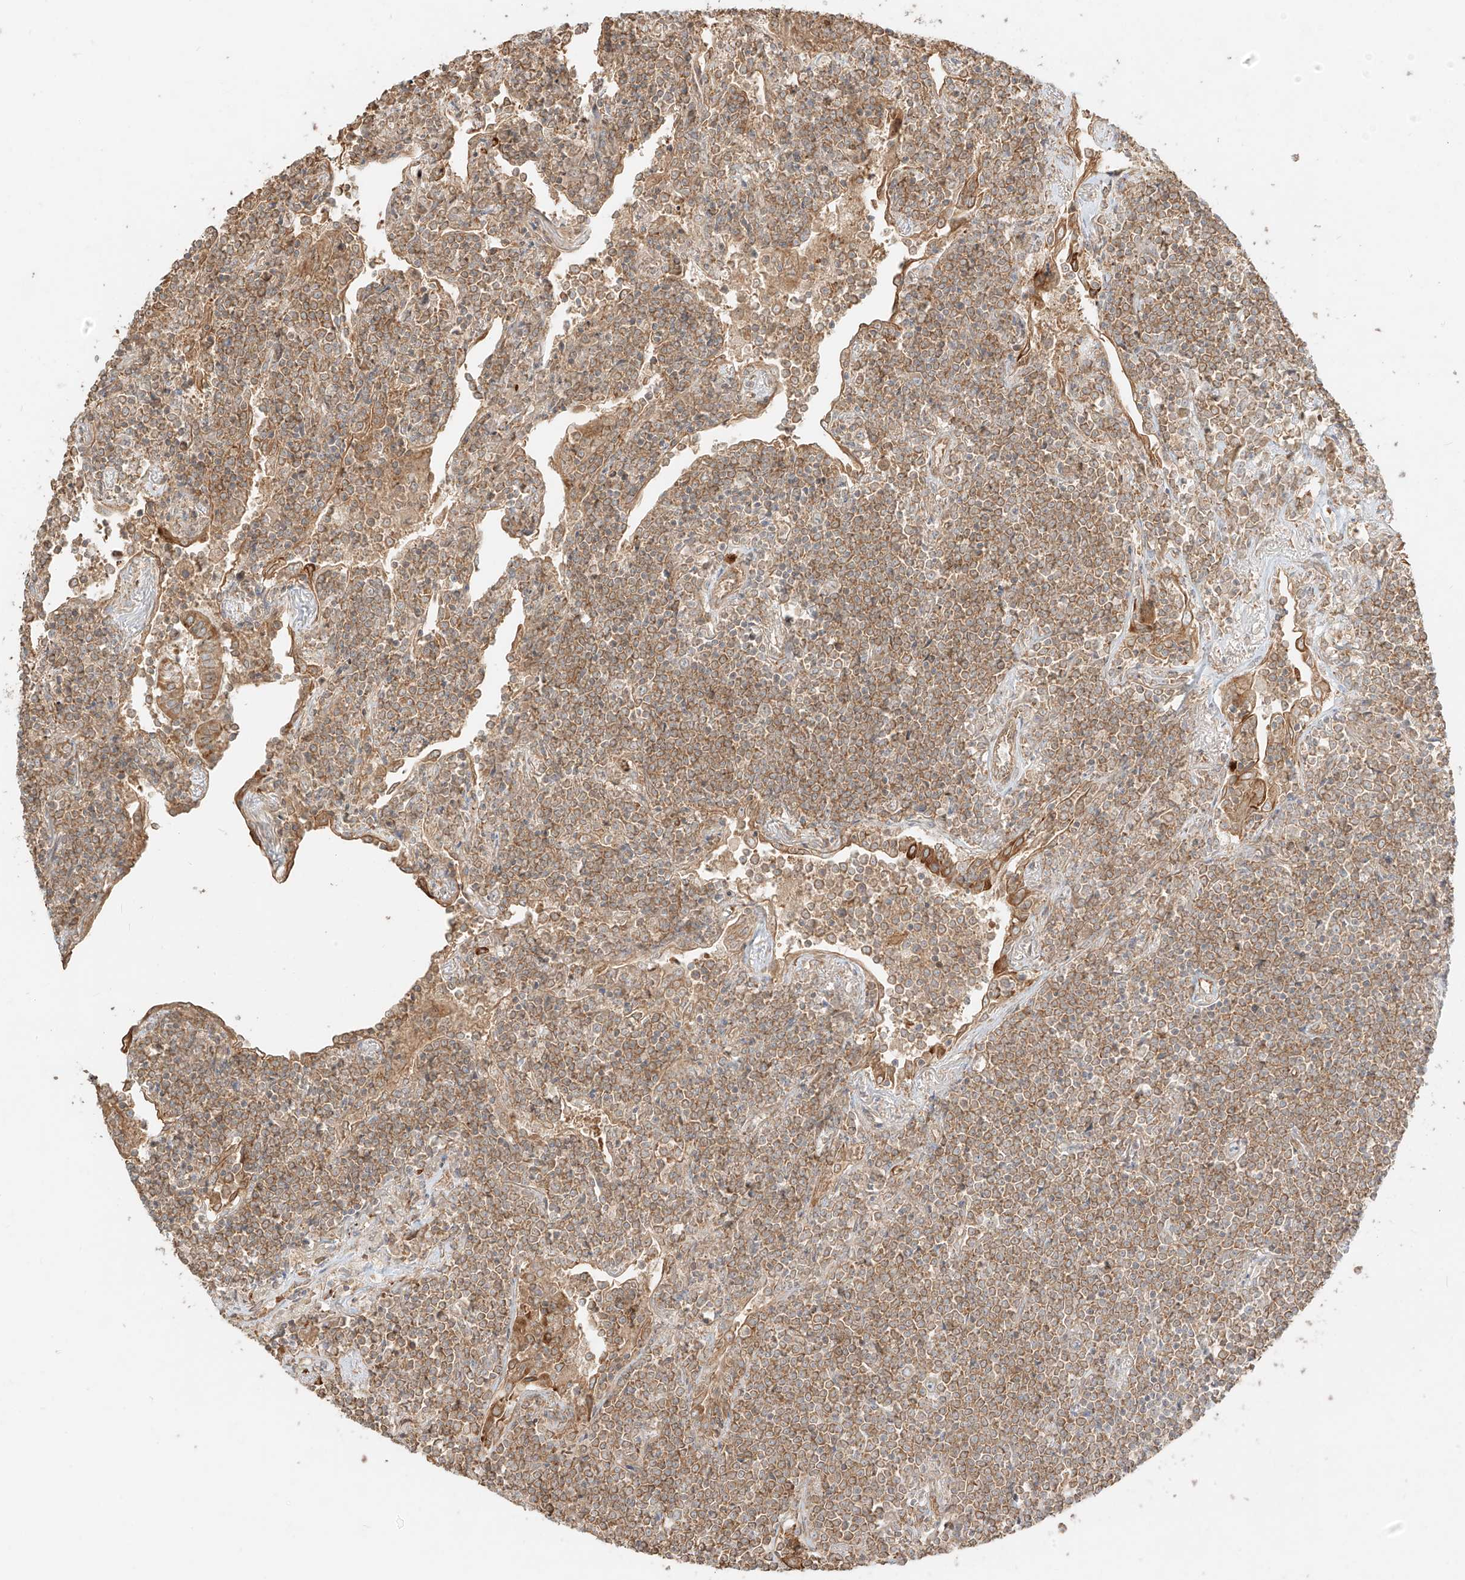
{"staining": {"intensity": "moderate", "quantity": ">75%", "location": "cytoplasmic/membranous"}, "tissue": "lymphoma", "cell_type": "Tumor cells", "image_type": "cancer", "snomed": [{"axis": "morphology", "description": "Malignant lymphoma, non-Hodgkin's type, Low grade"}, {"axis": "topography", "description": "Lung"}], "caption": "Immunohistochemistry histopathology image of human lymphoma stained for a protein (brown), which demonstrates medium levels of moderate cytoplasmic/membranous positivity in about >75% of tumor cells.", "gene": "CCDC115", "patient": {"sex": "female", "age": 71}}